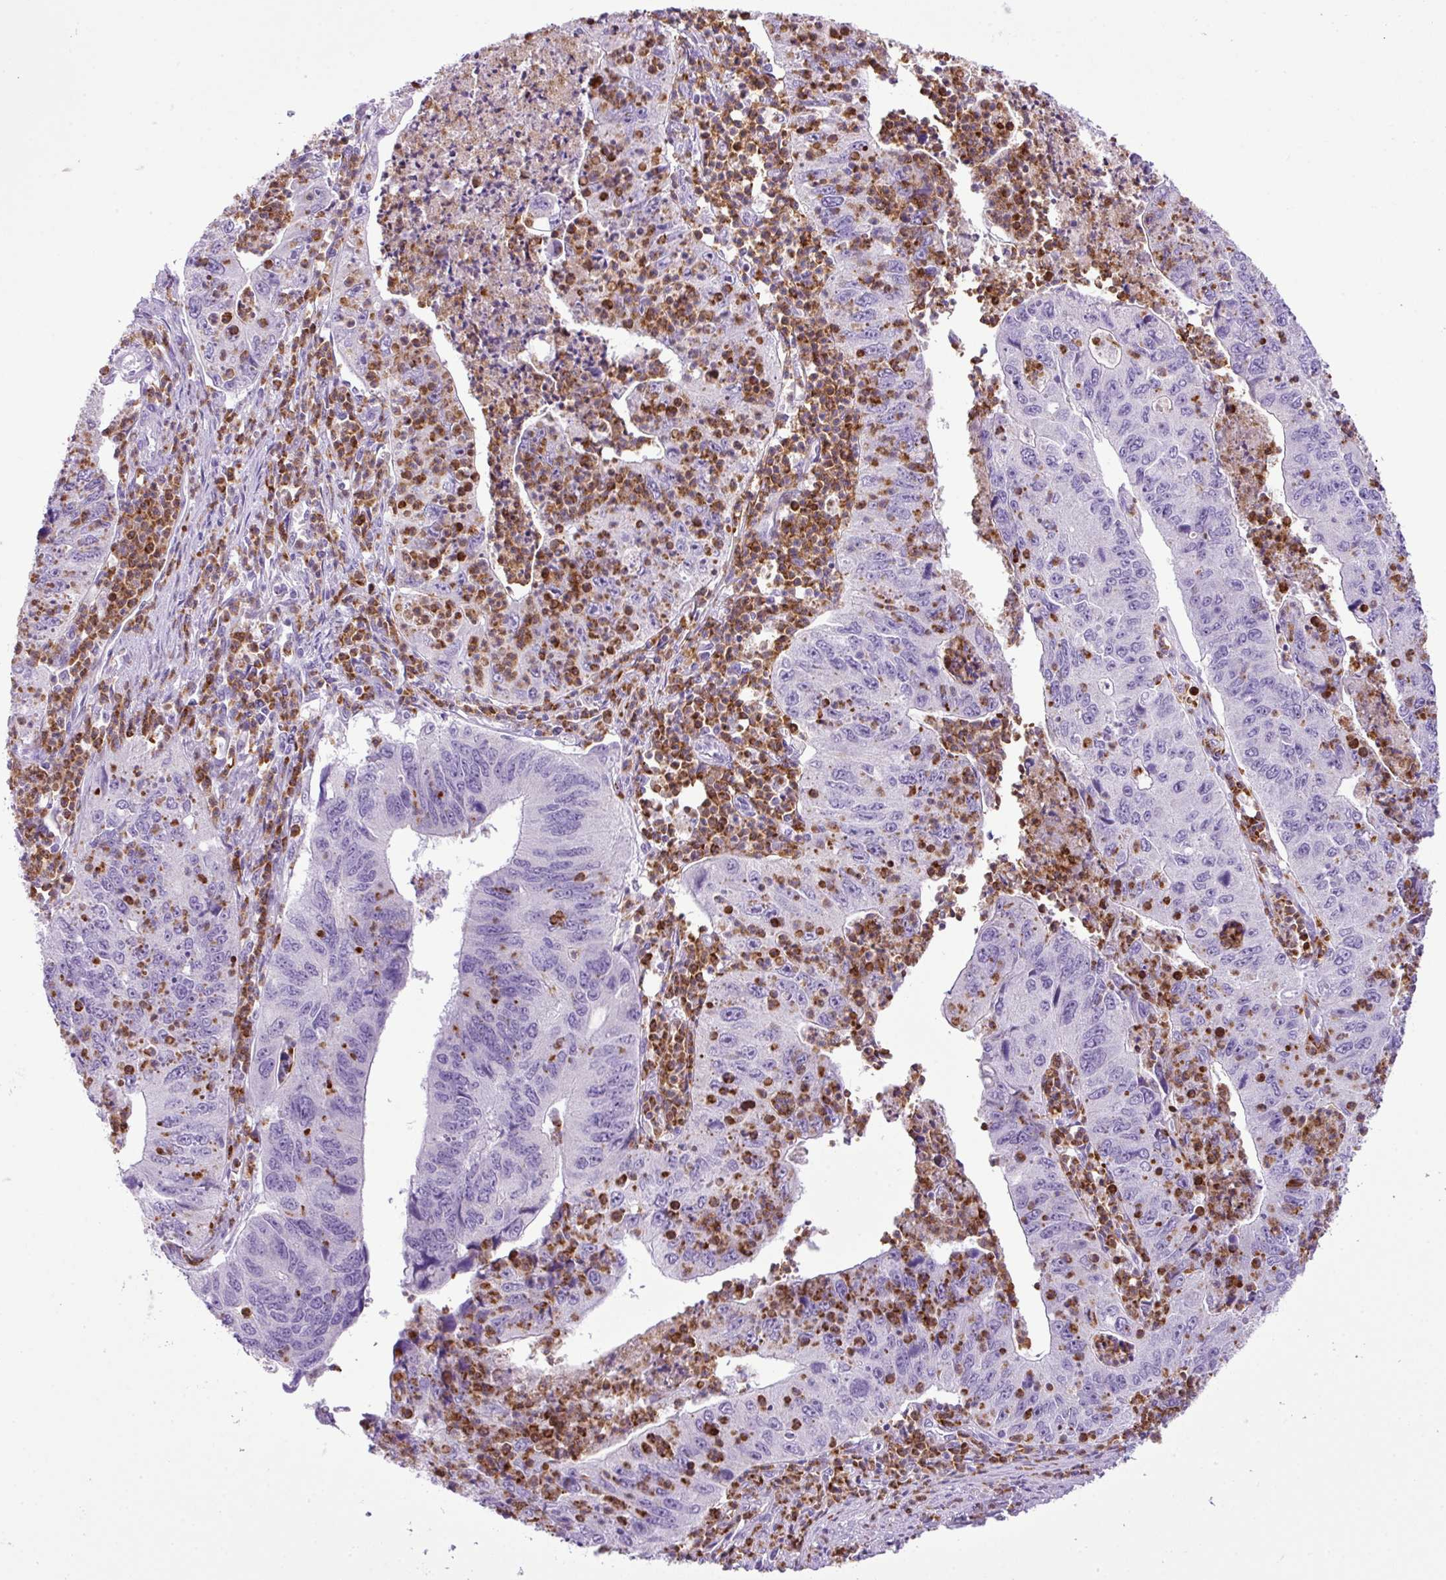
{"staining": {"intensity": "negative", "quantity": "none", "location": "none"}, "tissue": "stomach cancer", "cell_type": "Tumor cells", "image_type": "cancer", "snomed": [{"axis": "morphology", "description": "Adenocarcinoma, NOS"}, {"axis": "topography", "description": "Stomach"}], "caption": "A high-resolution micrograph shows immunohistochemistry (IHC) staining of stomach cancer, which demonstrates no significant staining in tumor cells. Brightfield microscopy of immunohistochemistry (IHC) stained with DAB (3,3'-diaminobenzidine) (brown) and hematoxylin (blue), captured at high magnification.", "gene": "HTR3E", "patient": {"sex": "male", "age": 59}}